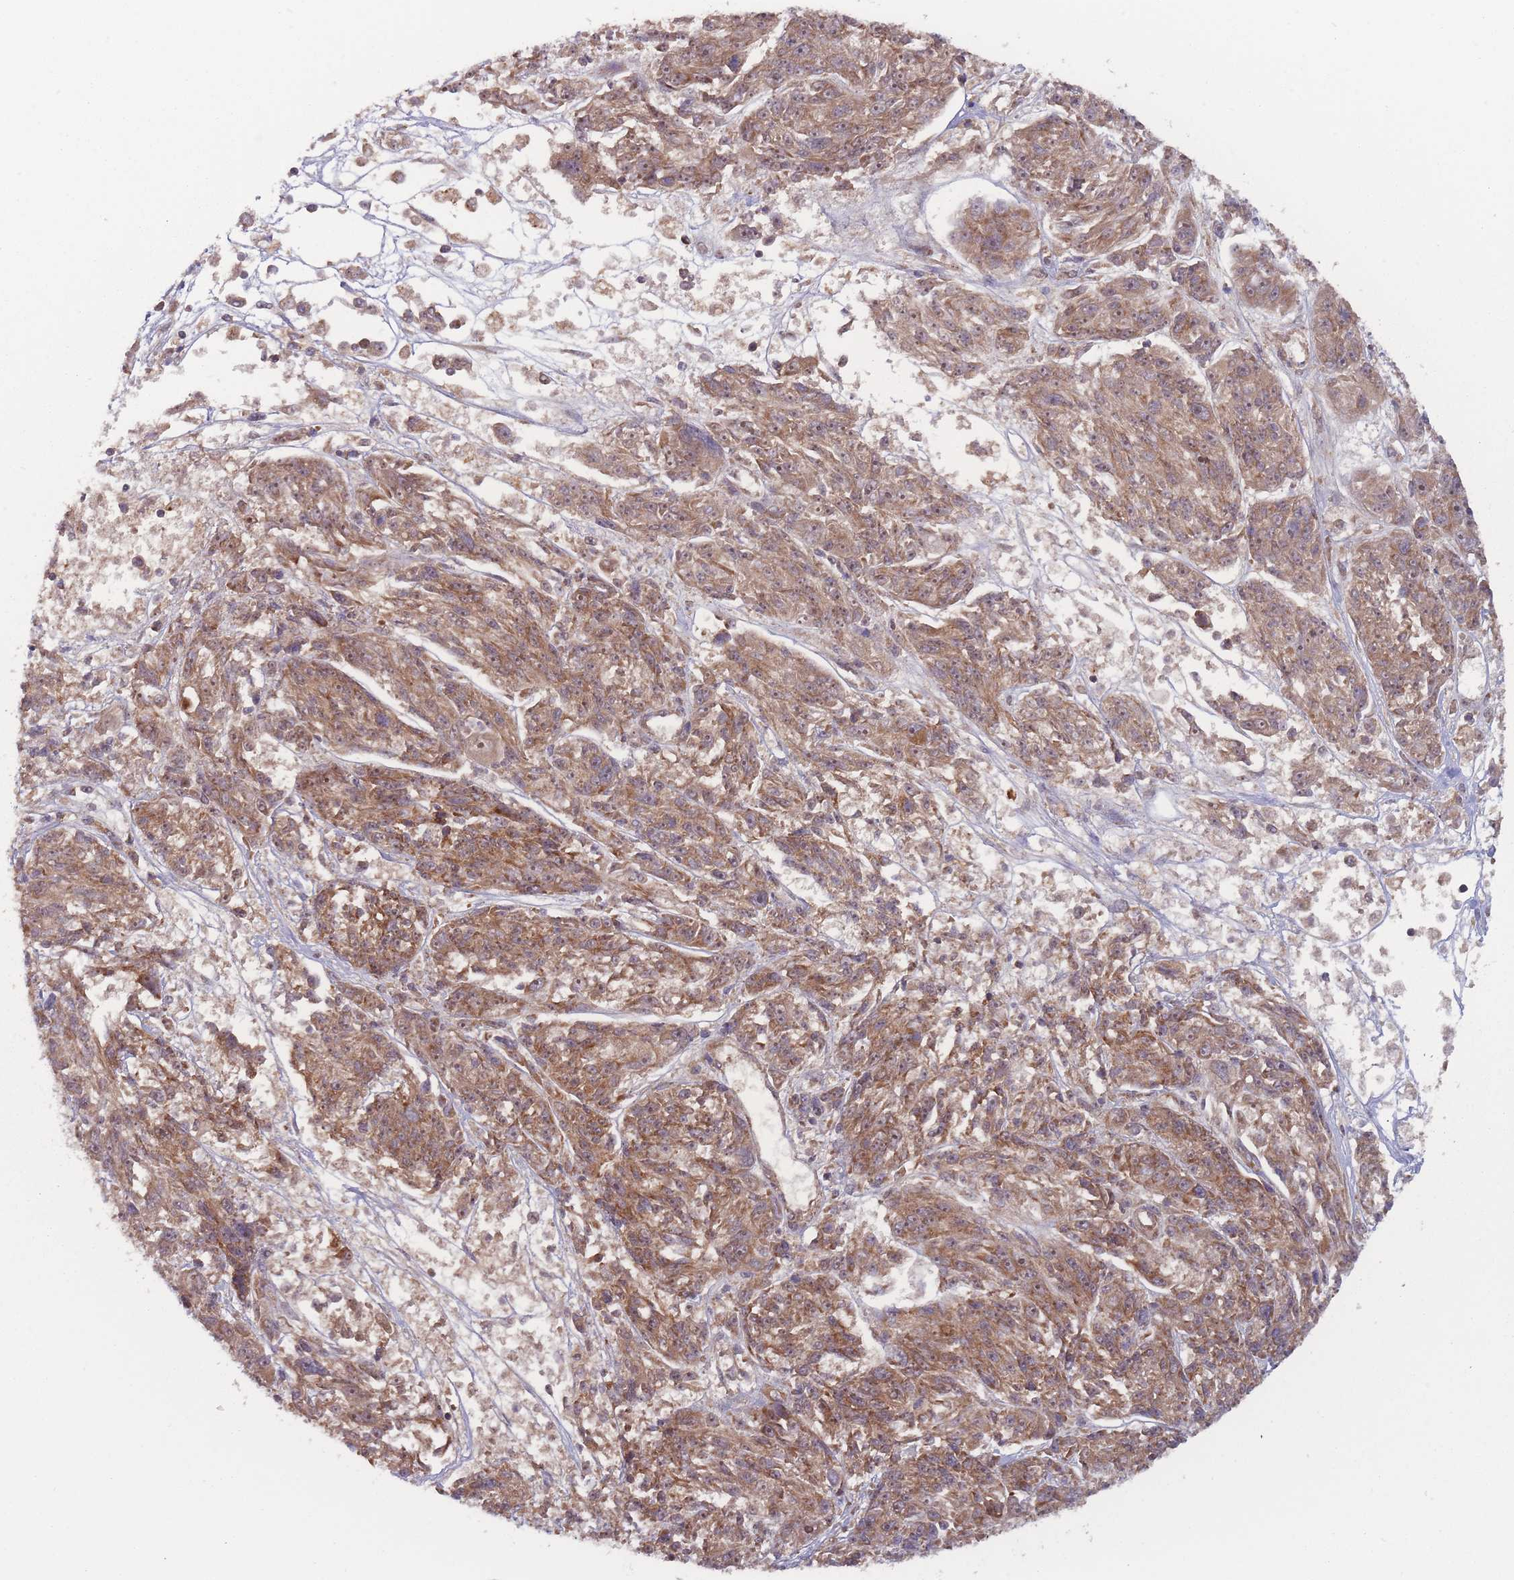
{"staining": {"intensity": "moderate", "quantity": ">75%", "location": "cytoplasmic/membranous"}, "tissue": "melanoma", "cell_type": "Tumor cells", "image_type": "cancer", "snomed": [{"axis": "morphology", "description": "Malignant melanoma, NOS"}, {"axis": "topography", "description": "Skin"}], "caption": "Immunohistochemistry (DAB (3,3'-diaminobenzidine)) staining of human melanoma shows moderate cytoplasmic/membranous protein expression in about >75% of tumor cells.", "gene": "ATP5MG", "patient": {"sex": "male", "age": 53}}